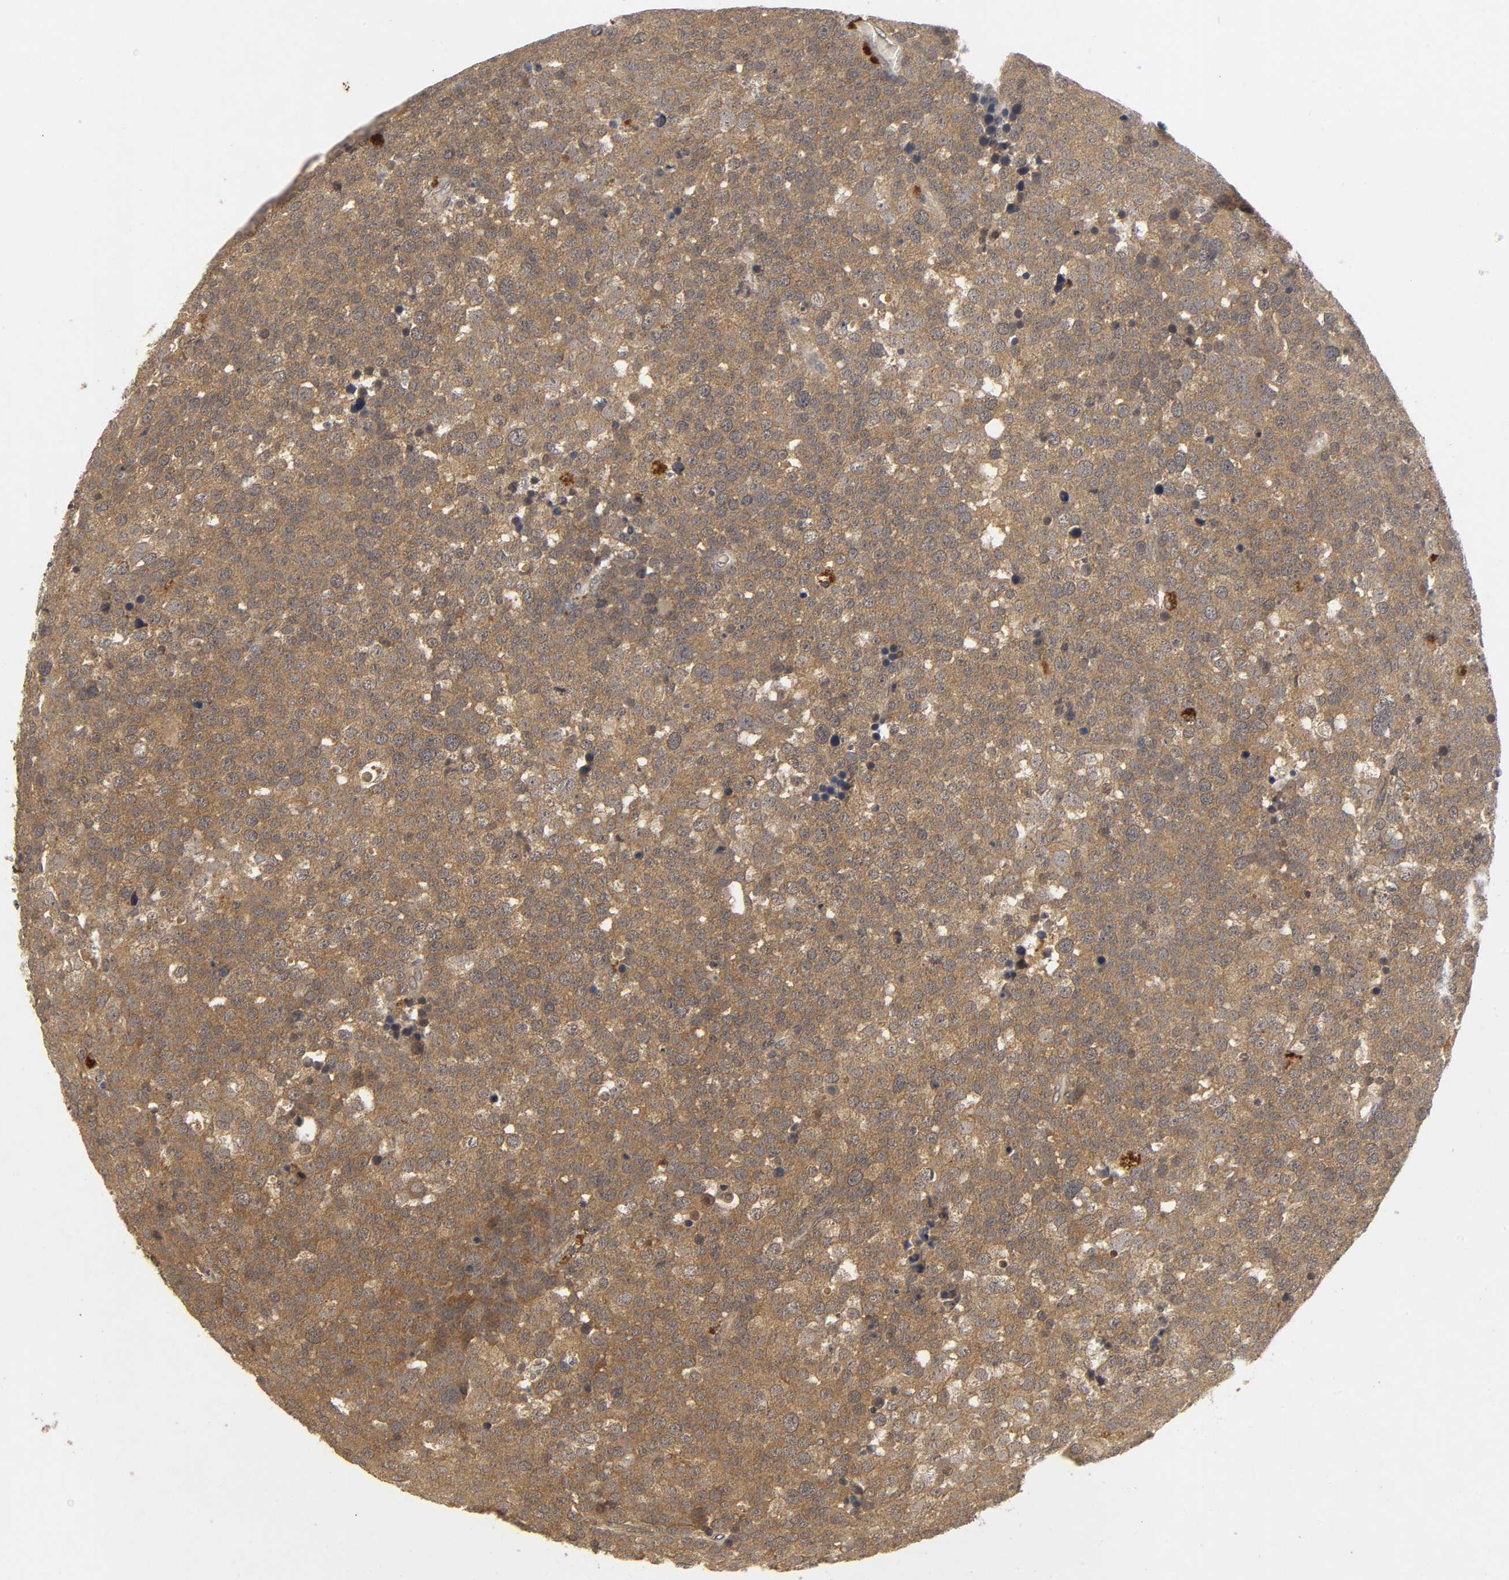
{"staining": {"intensity": "moderate", "quantity": ">75%", "location": "cytoplasmic/membranous"}, "tissue": "testis cancer", "cell_type": "Tumor cells", "image_type": "cancer", "snomed": [{"axis": "morphology", "description": "Seminoma, NOS"}, {"axis": "topography", "description": "Testis"}], "caption": "IHC (DAB) staining of testis cancer reveals moderate cytoplasmic/membranous protein positivity in about >75% of tumor cells.", "gene": "TRAF6", "patient": {"sex": "male", "age": 71}}